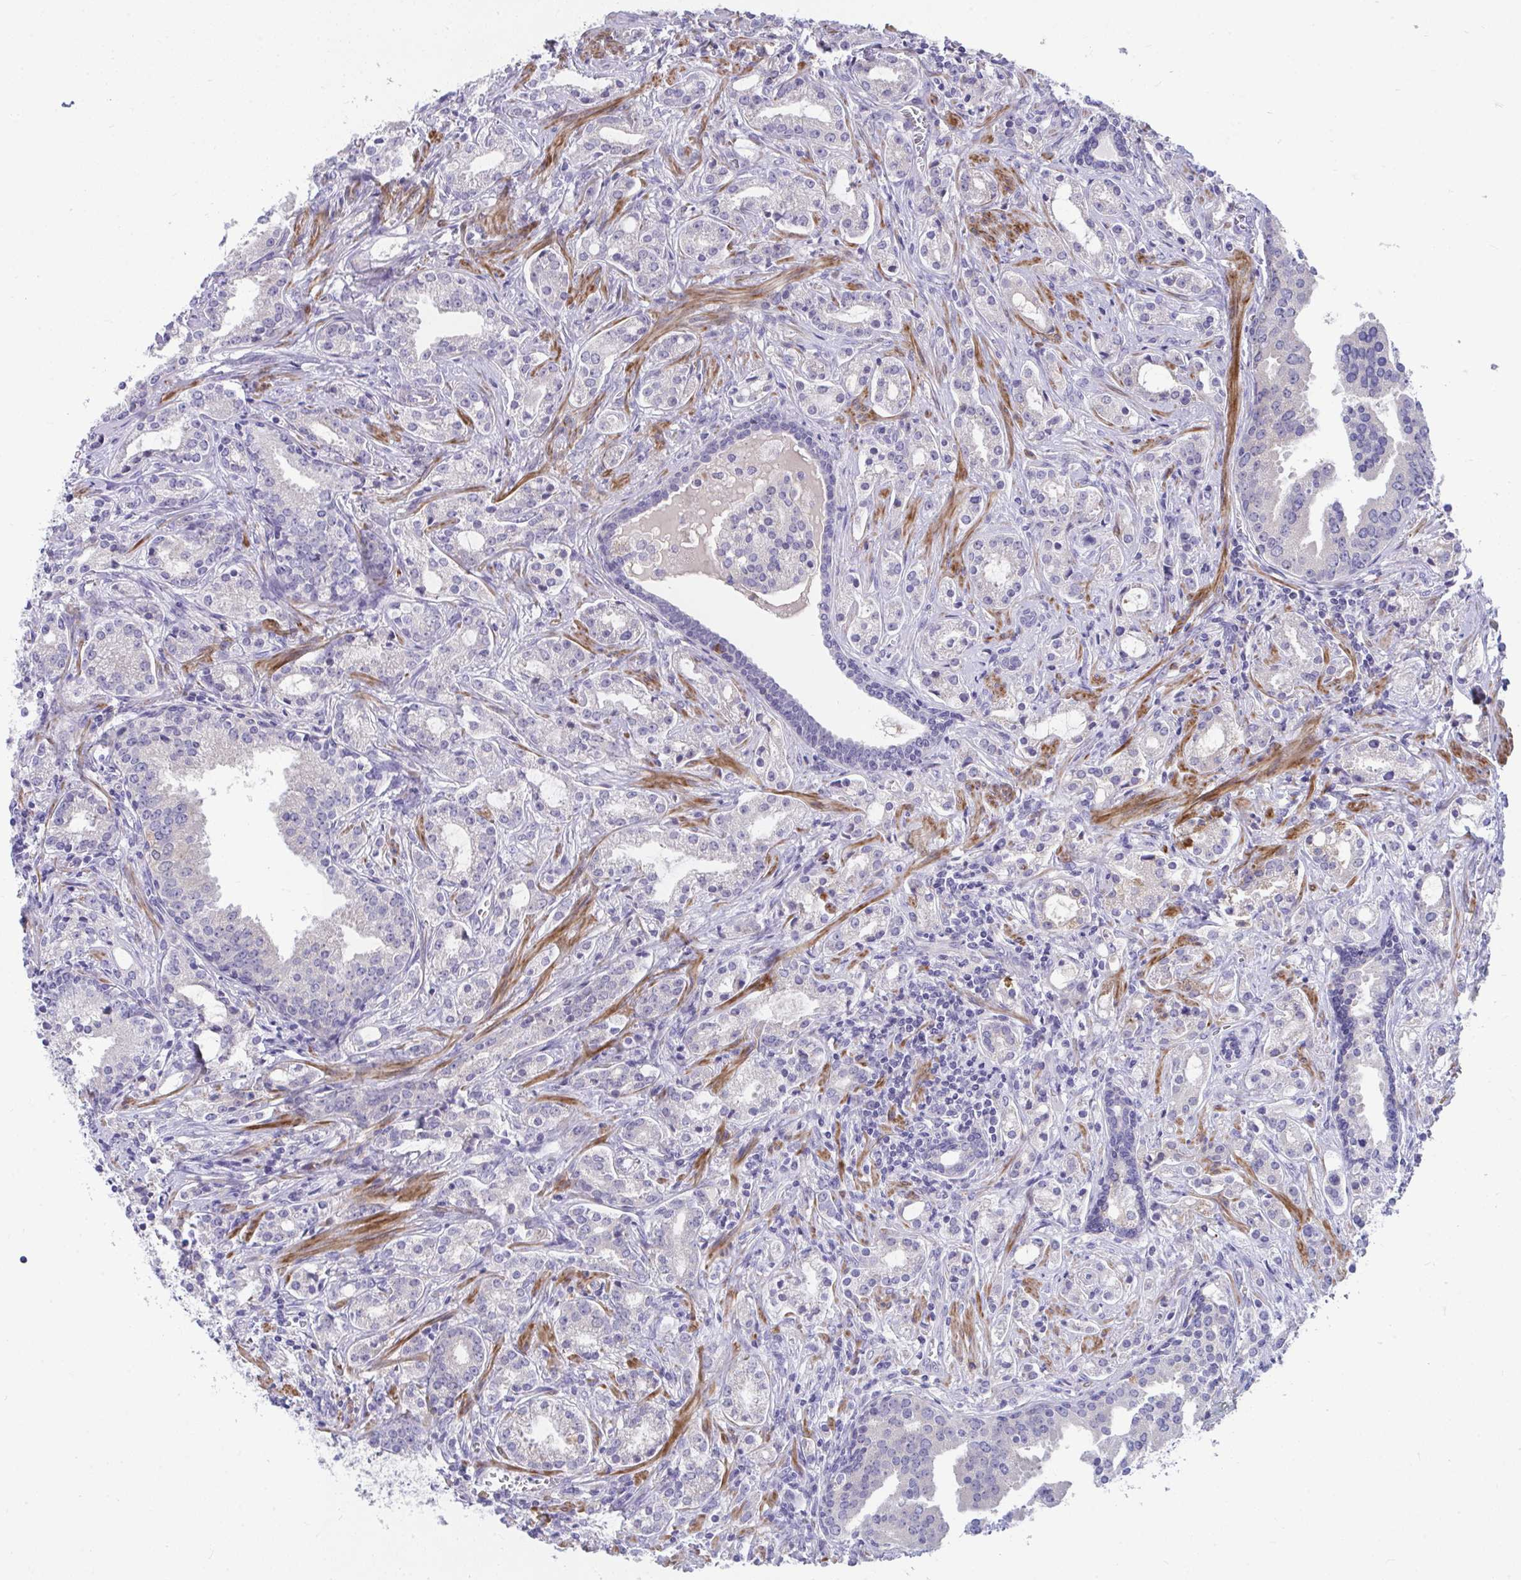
{"staining": {"intensity": "negative", "quantity": "none", "location": "none"}, "tissue": "prostate cancer", "cell_type": "Tumor cells", "image_type": "cancer", "snomed": [{"axis": "morphology", "description": "Adenocarcinoma, Medium grade"}, {"axis": "topography", "description": "Prostate"}], "caption": "This is a image of IHC staining of prostate cancer (adenocarcinoma (medium-grade)), which shows no expression in tumor cells. (Brightfield microscopy of DAB (3,3'-diaminobenzidine) IHC at high magnification).", "gene": "PIGZ", "patient": {"sex": "male", "age": 57}}